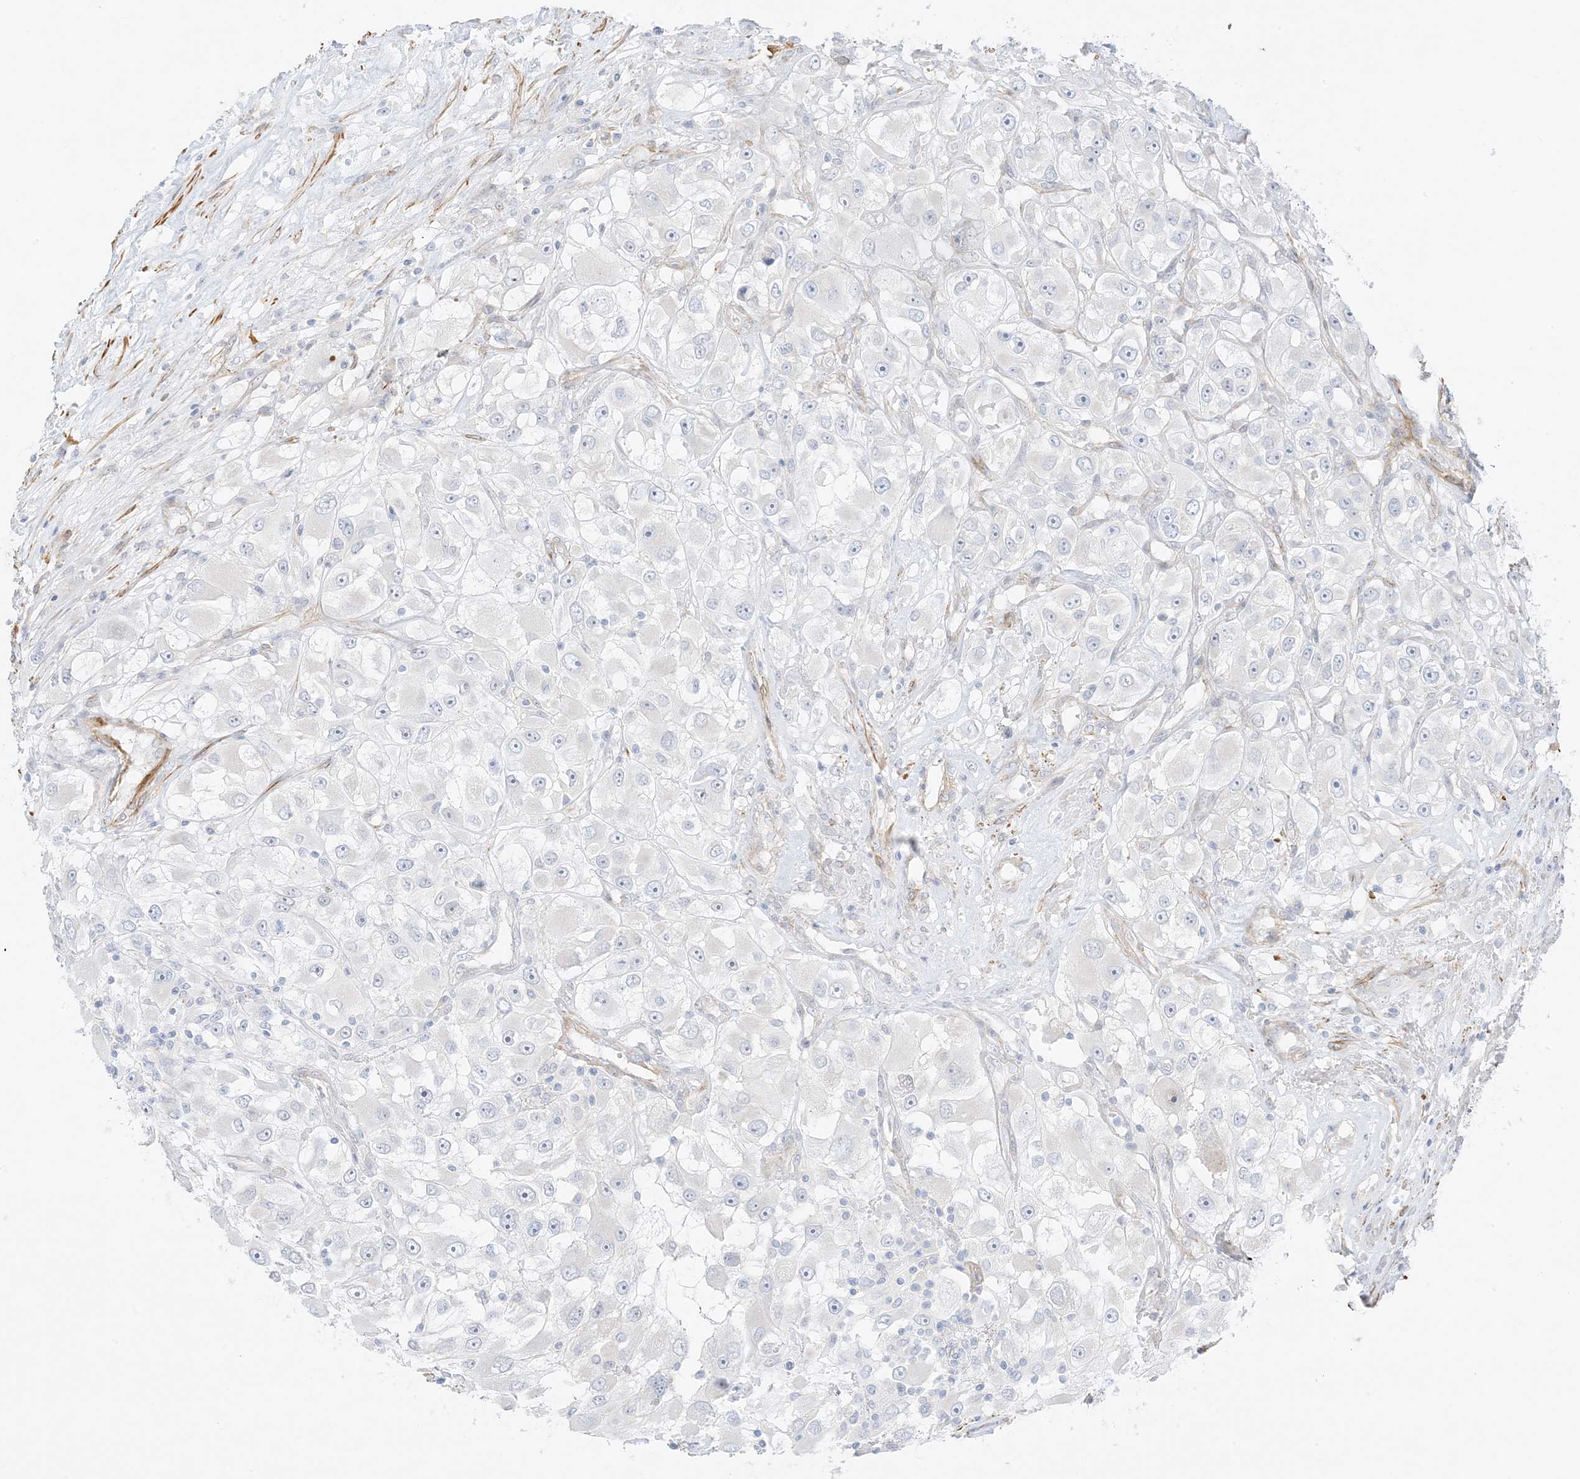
{"staining": {"intensity": "negative", "quantity": "none", "location": "none"}, "tissue": "renal cancer", "cell_type": "Tumor cells", "image_type": "cancer", "snomed": [{"axis": "morphology", "description": "Adenocarcinoma, NOS"}, {"axis": "topography", "description": "Kidney"}], "caption": "DAB immunohistochemical staining of adenocarcinoma (renal) displays no significant expression in tumor cells.", "gene": "SLC22A13", "patient": {"sex": "female", "age": 52}}